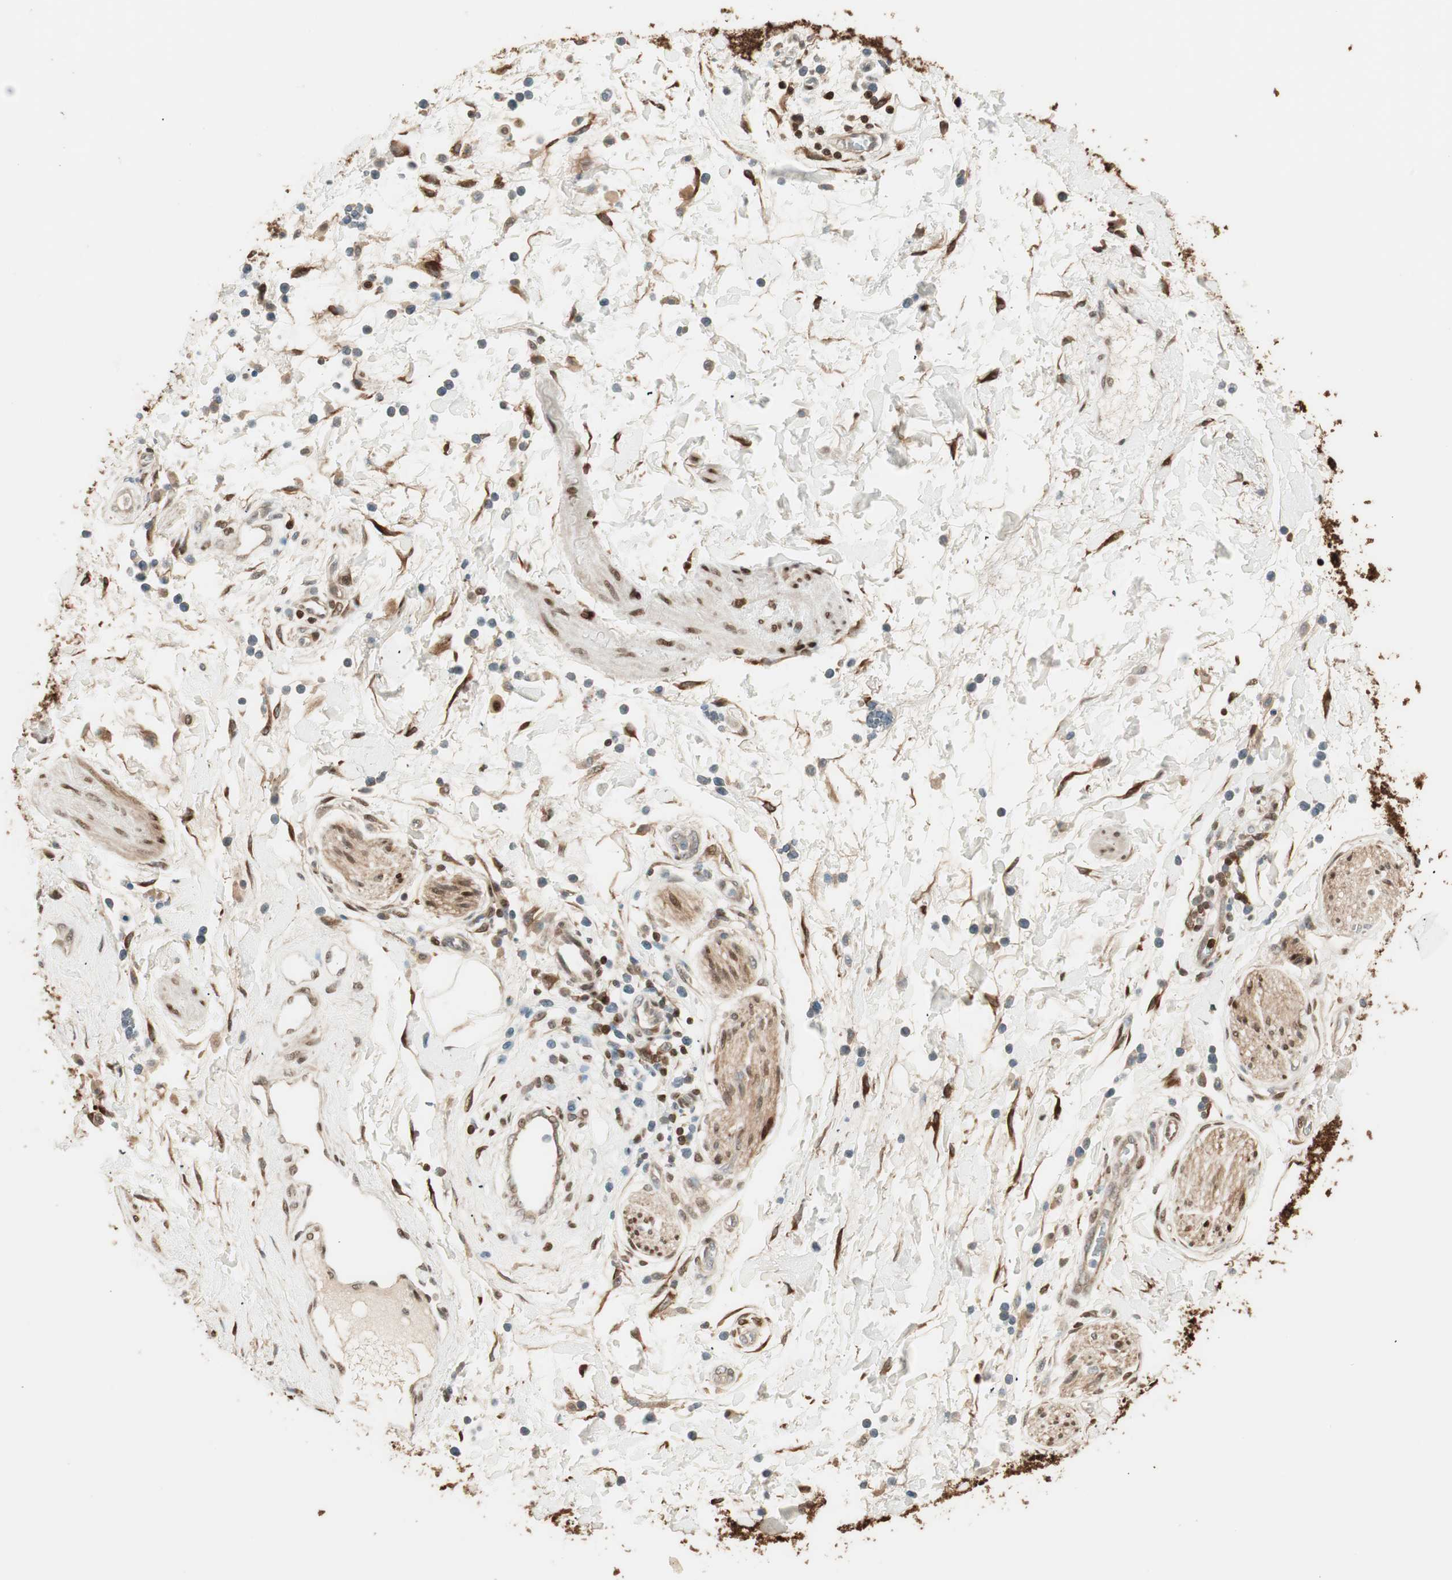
{"staining": {"intensity": "moderate", "quantity": ">75%", "location": "cytoplasmic/membranous,nuclear"}, "tissue": "adipose tissue", "cell_type": "Adipocytes", "image_type": "normal", "snomed": [{"axis": "morphology", "description": "Normal tissue, NOS"}, {"axis": "topography", "description": "Soft tissue"}, {"axis": "topography", "description": "Peripheral nerve tissue"}], "caption": "Human adipose tissue stained for a protein (brown) demonstrates moderate cytoplasmic/membranous,nuclear positive staining in about >75% of adipocytes.", "gene": "BIN1", "patient": {"sex": "female", "age": 71}}